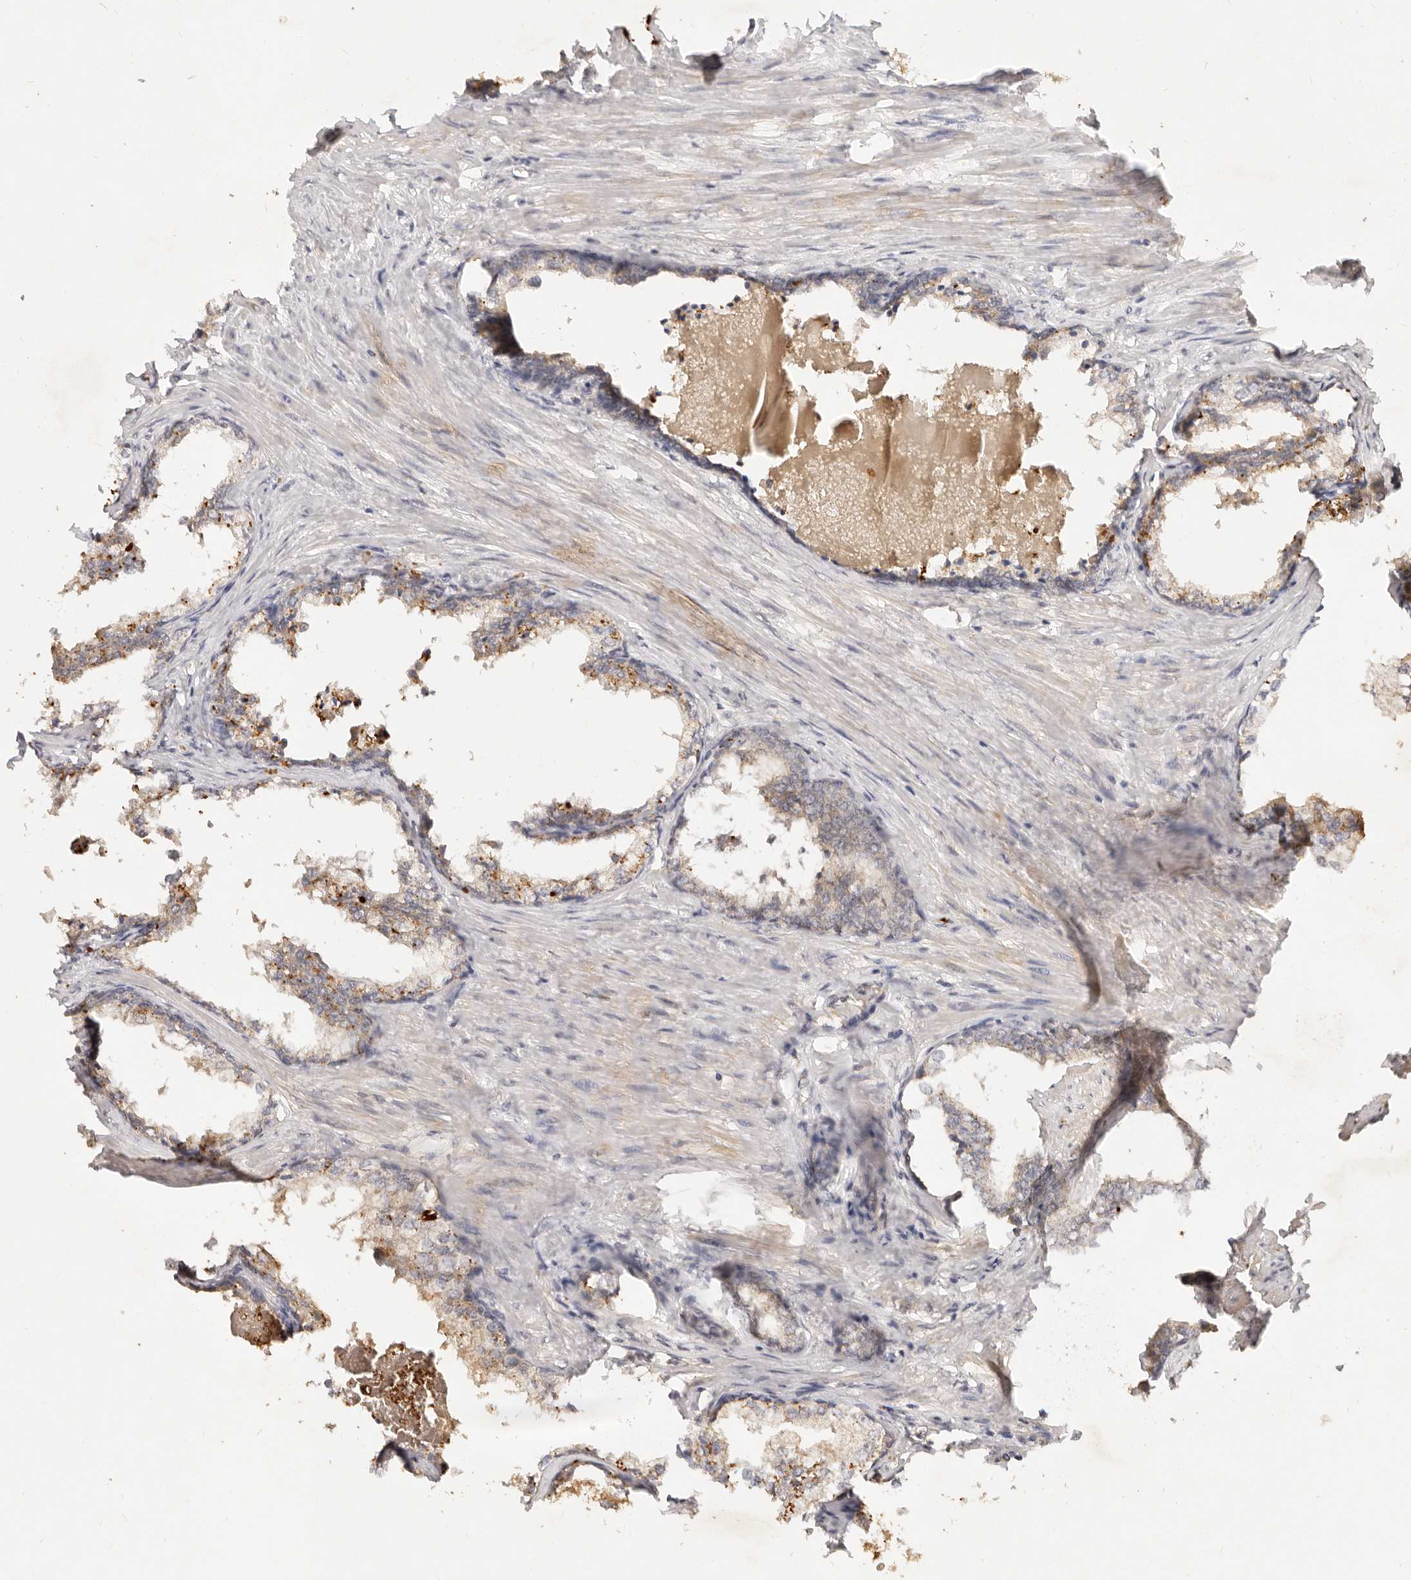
{"staining": {"intensity": "moderate", "quantity": "<25%", "location": "cytoplasmic/membranous"}, "tissue": "prostate cancer", "cell_type": "Tumor cells", "image_type": "cancer", "snomed": [{"axis": "morphology", "description": "Adenocarcinoma, High grade"}, {"axis": "topography", "description": "Prostate"}], "caption": "This image shows immunohistochemistry staining of prostate cancer, with low moderate cytoplasmic/membranous staining in approximately <25% of tumor cells.", "gene": "FREM2", "patient": {"sex": "male", "age": 58}}